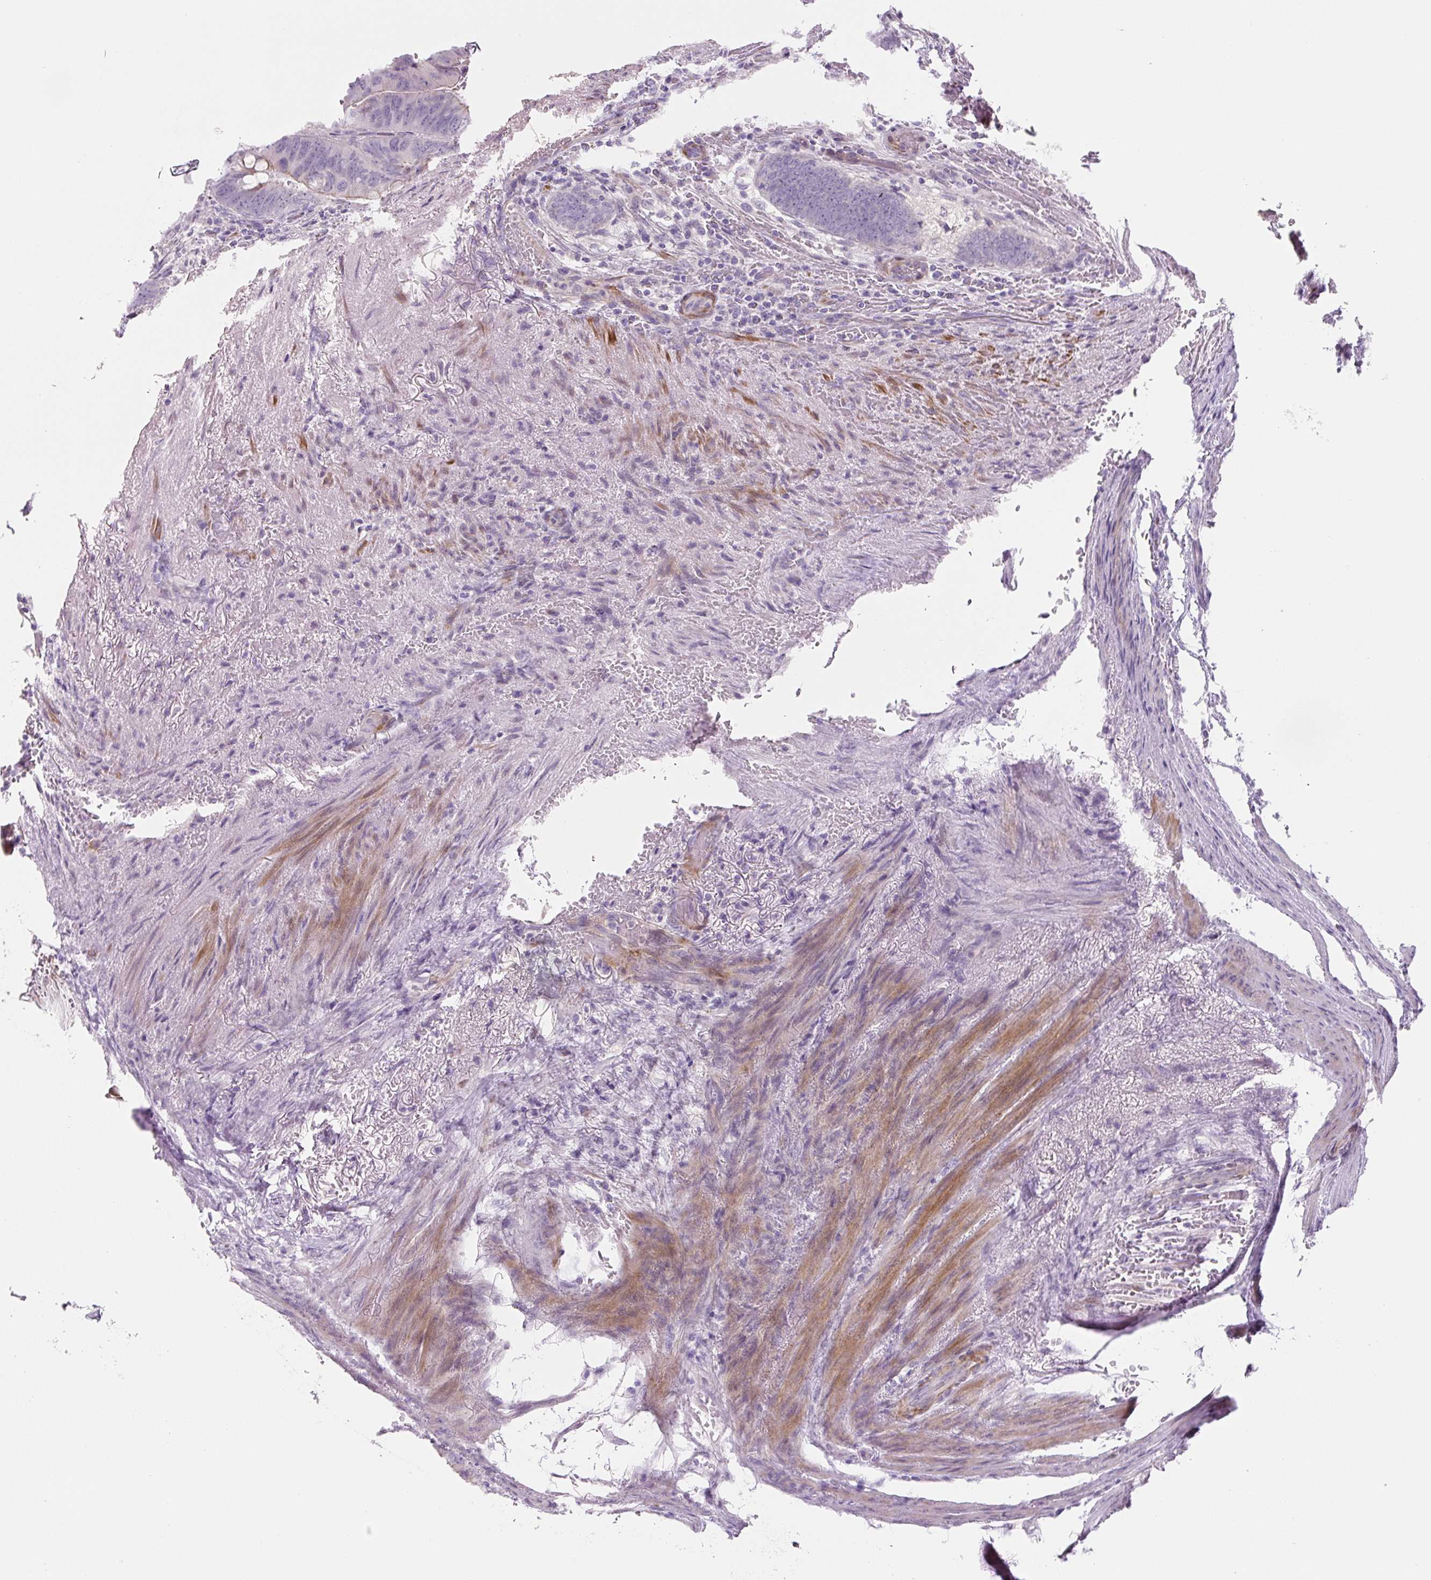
{"staining": {"intensity": "weak", "quantity": "<25%", "location": "cytoplasmic/membranous"}, "tissue": "colorectal cancer", "cell_type": "Tumor cells", "image_type": "cancer", "snomed": [{"axis": "morphology", "description": "Normal tissue, NOS"}, {"axis": "morphology", "description": "Adenocarcinoma, NOS"}, {"axis": "topography", "description": "Rectum"}, {"axis": "topography", "description": "Peripheral nerve tissue"}], "caption": "Histopathology image shows no significant protein positivity in tumor cells of colorectal cancer.", "gene": "PRM1", "patient": {"sex": "male", "age": 92}}